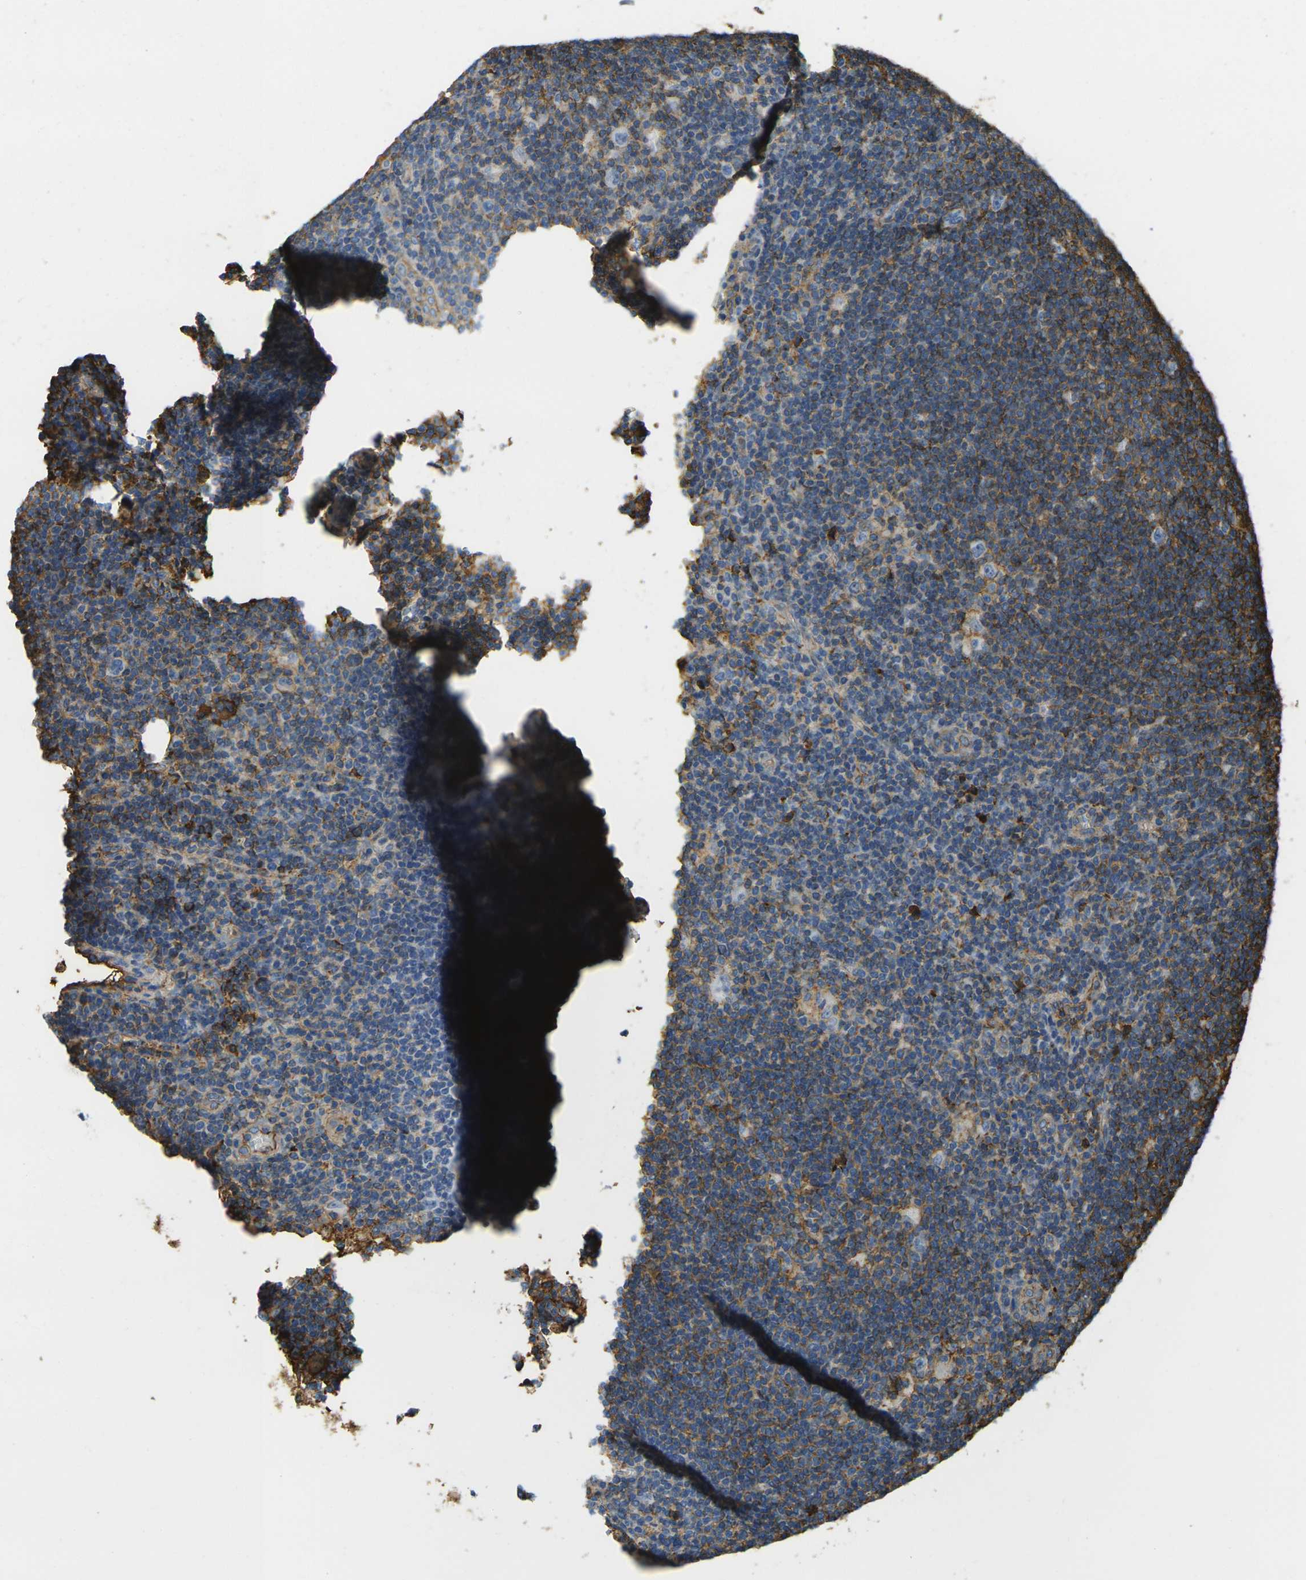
{"staining": {"intensity": "negative", "quantity": "none", "location": "none"}, "tissue": "lymphoma", "cell_type": "Tumor cells", "image_type": "cancer", "snomed": [{"axis": "morphology", "description": "Hodgkin's disease, NOS"}, {"axis": "topography", "description": "Lymph node"}], "caption": "An immunohistochemistry histopathology image of Hodgkin's disease is shown. There is no staining in tumor cells of Hodgkin's disease.", "gene": "PLCD1", "patient": {"sex": "female", "age": 57}}